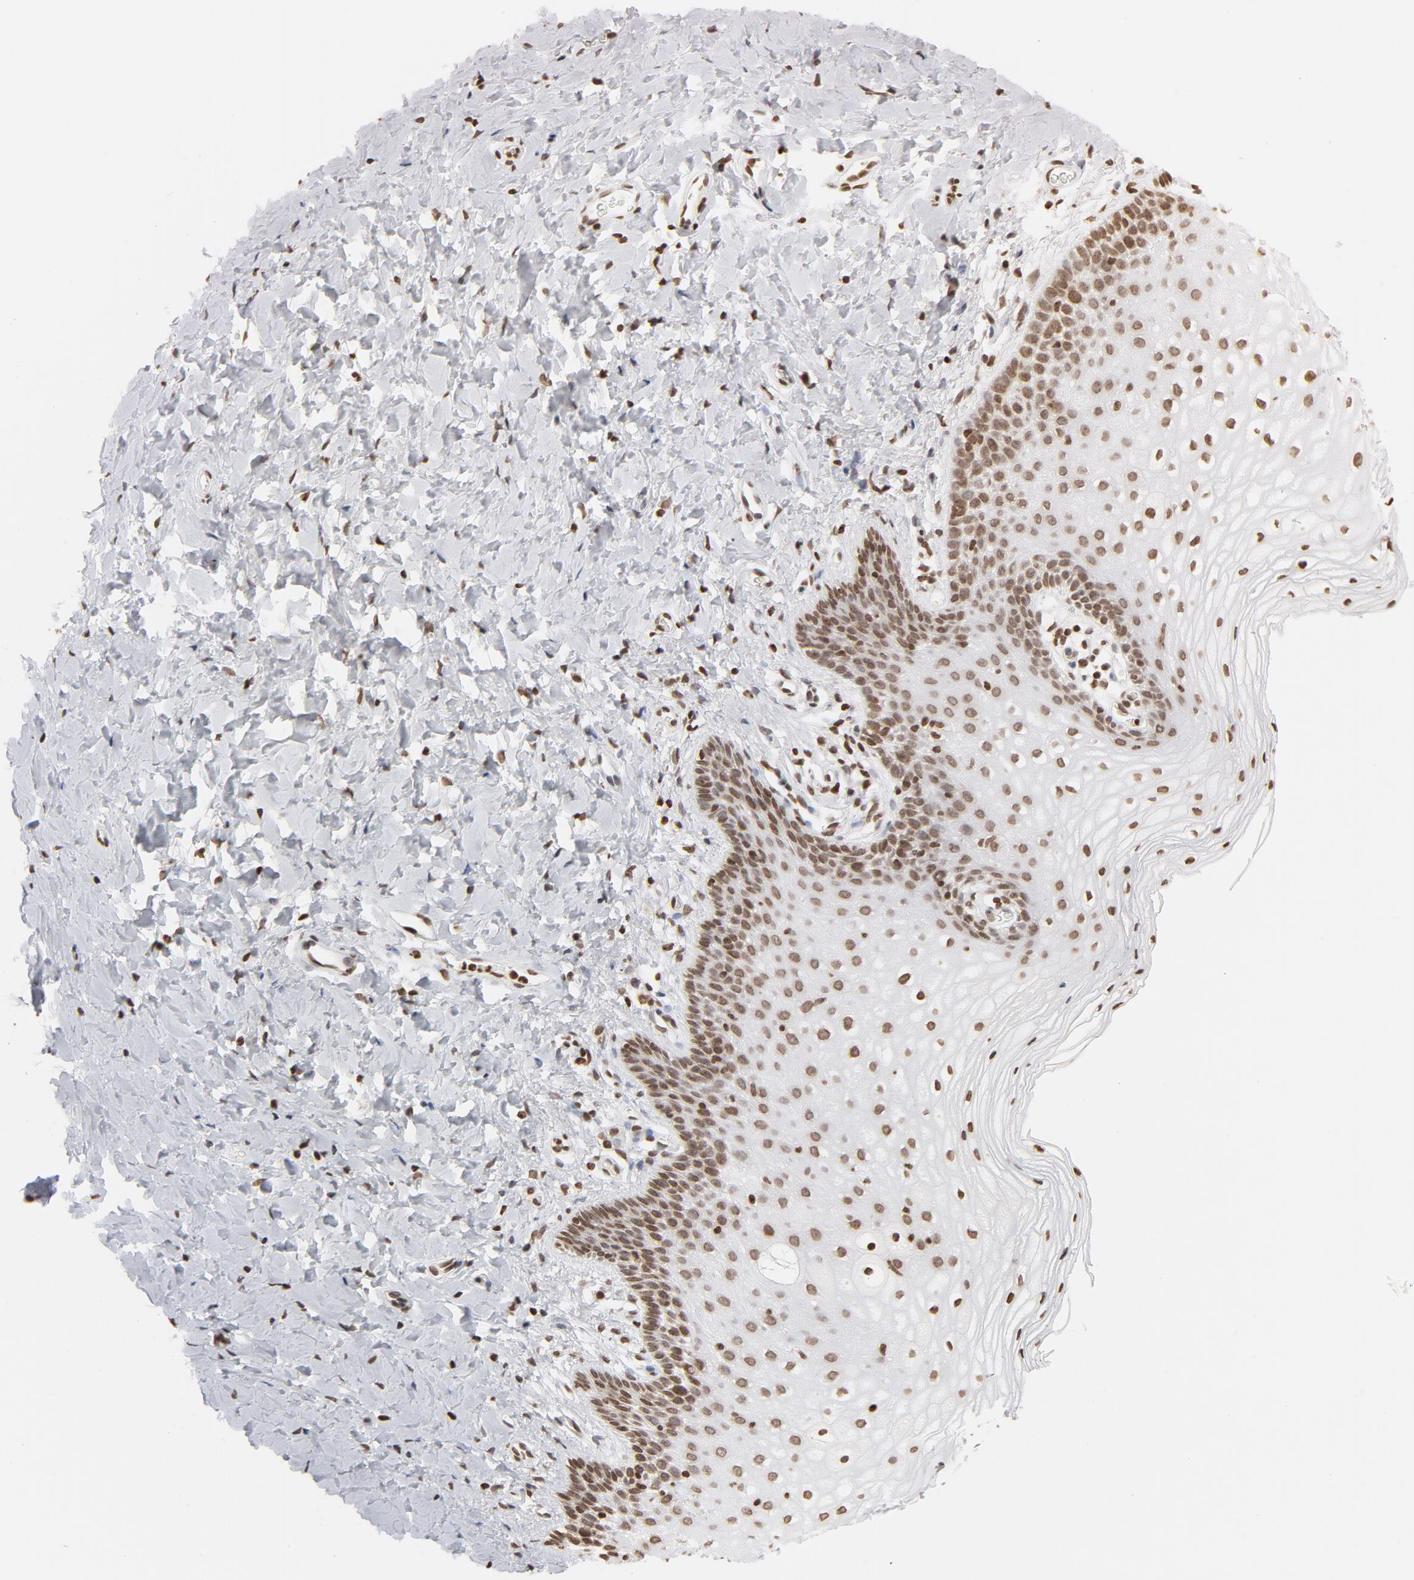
{"staining": {"intensity": "moderate", "quantity": ">75%", "location": "nuclear"}, "tissue": "vagina", "cell_type": "Squamous epithelial cells", "image_type": "normal", "snomed": [{"axis": "morphology", "description": "Normal tissue, NOS"}, {"axis": "topography", "description": "Vagina"}], "caption": "This micrograph reveals immunohistochemistry staining of benign vagina, with medium moderate nuclear positivity in approximately >75% of squamous epithelial cells.", "gene": "H2AC12", "patient": {"sex": "female", "age": 55}}